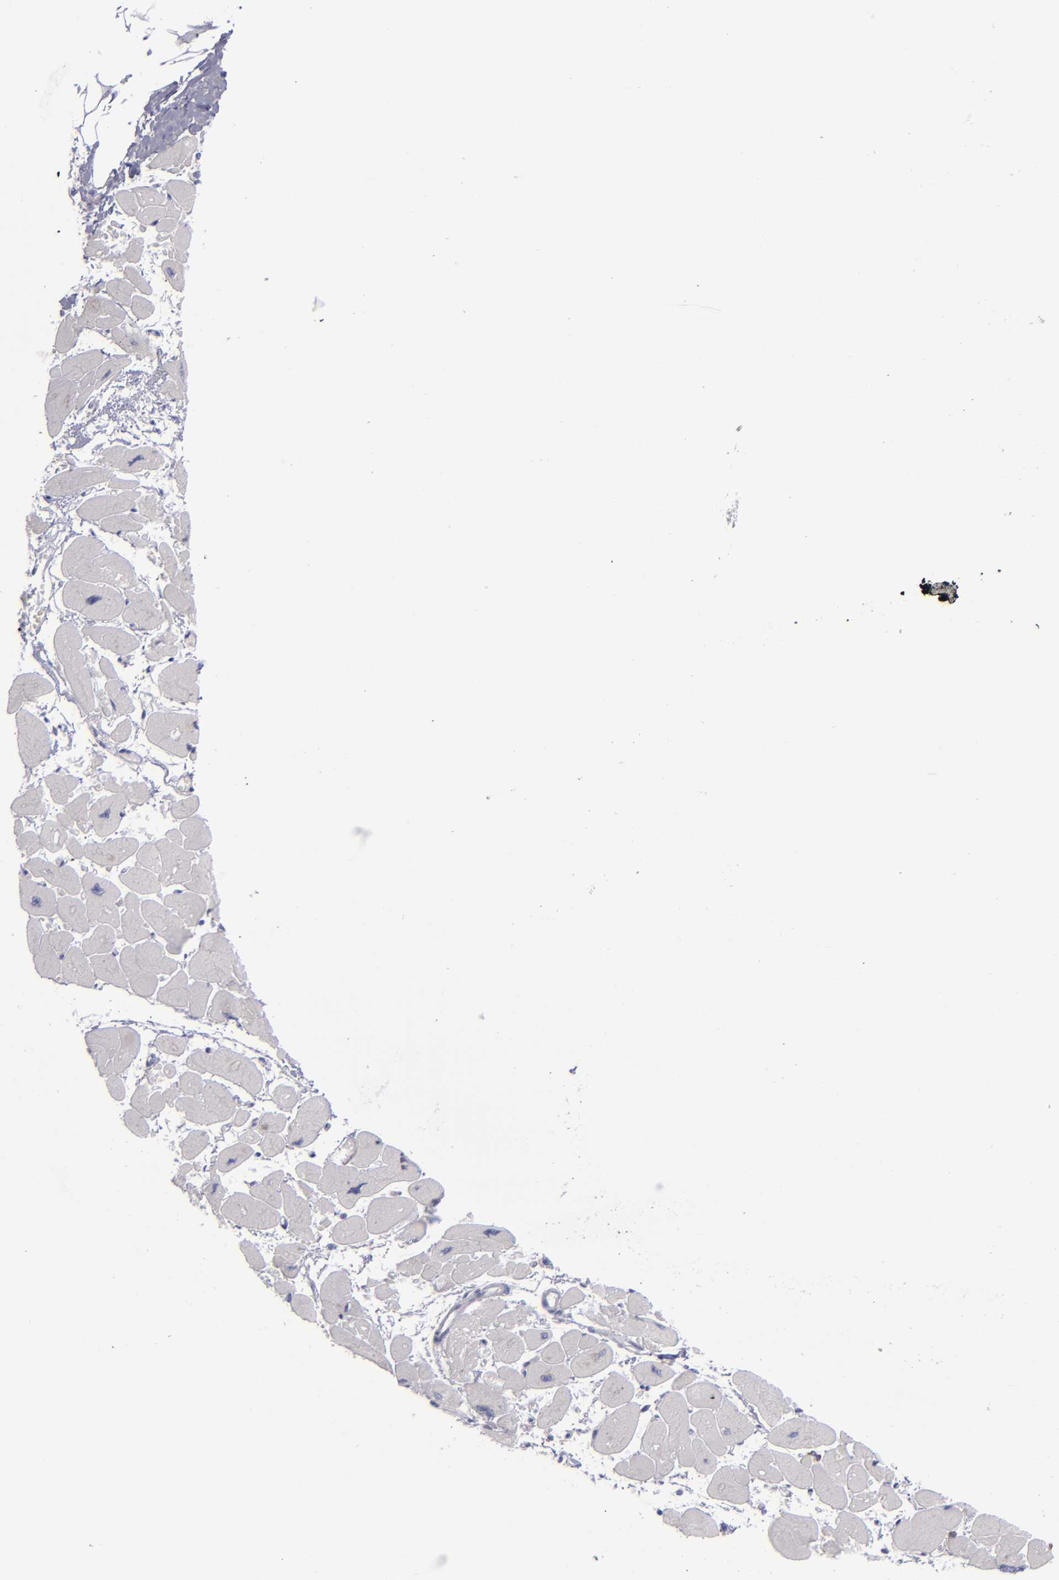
{"staining": {"intensity": "negative", "quantity": "none", "location": "none"}, "tissue": "heart muscle", "cell_type": "Cardiomyocytes", "image_type": "normal", "snomed": [{"axis": "morphology", "description": "Normal tissue, NOS"}, {"axis": "topography", "description": "Heart"}], "caption": "A high-resolution photomicrograph shows immunohistochemistry staining of benign heart muscle, which displays no significant expression in cardiomyocytes.", "gene": "CD2", "patient": {"sex": "female", "age": 54}}